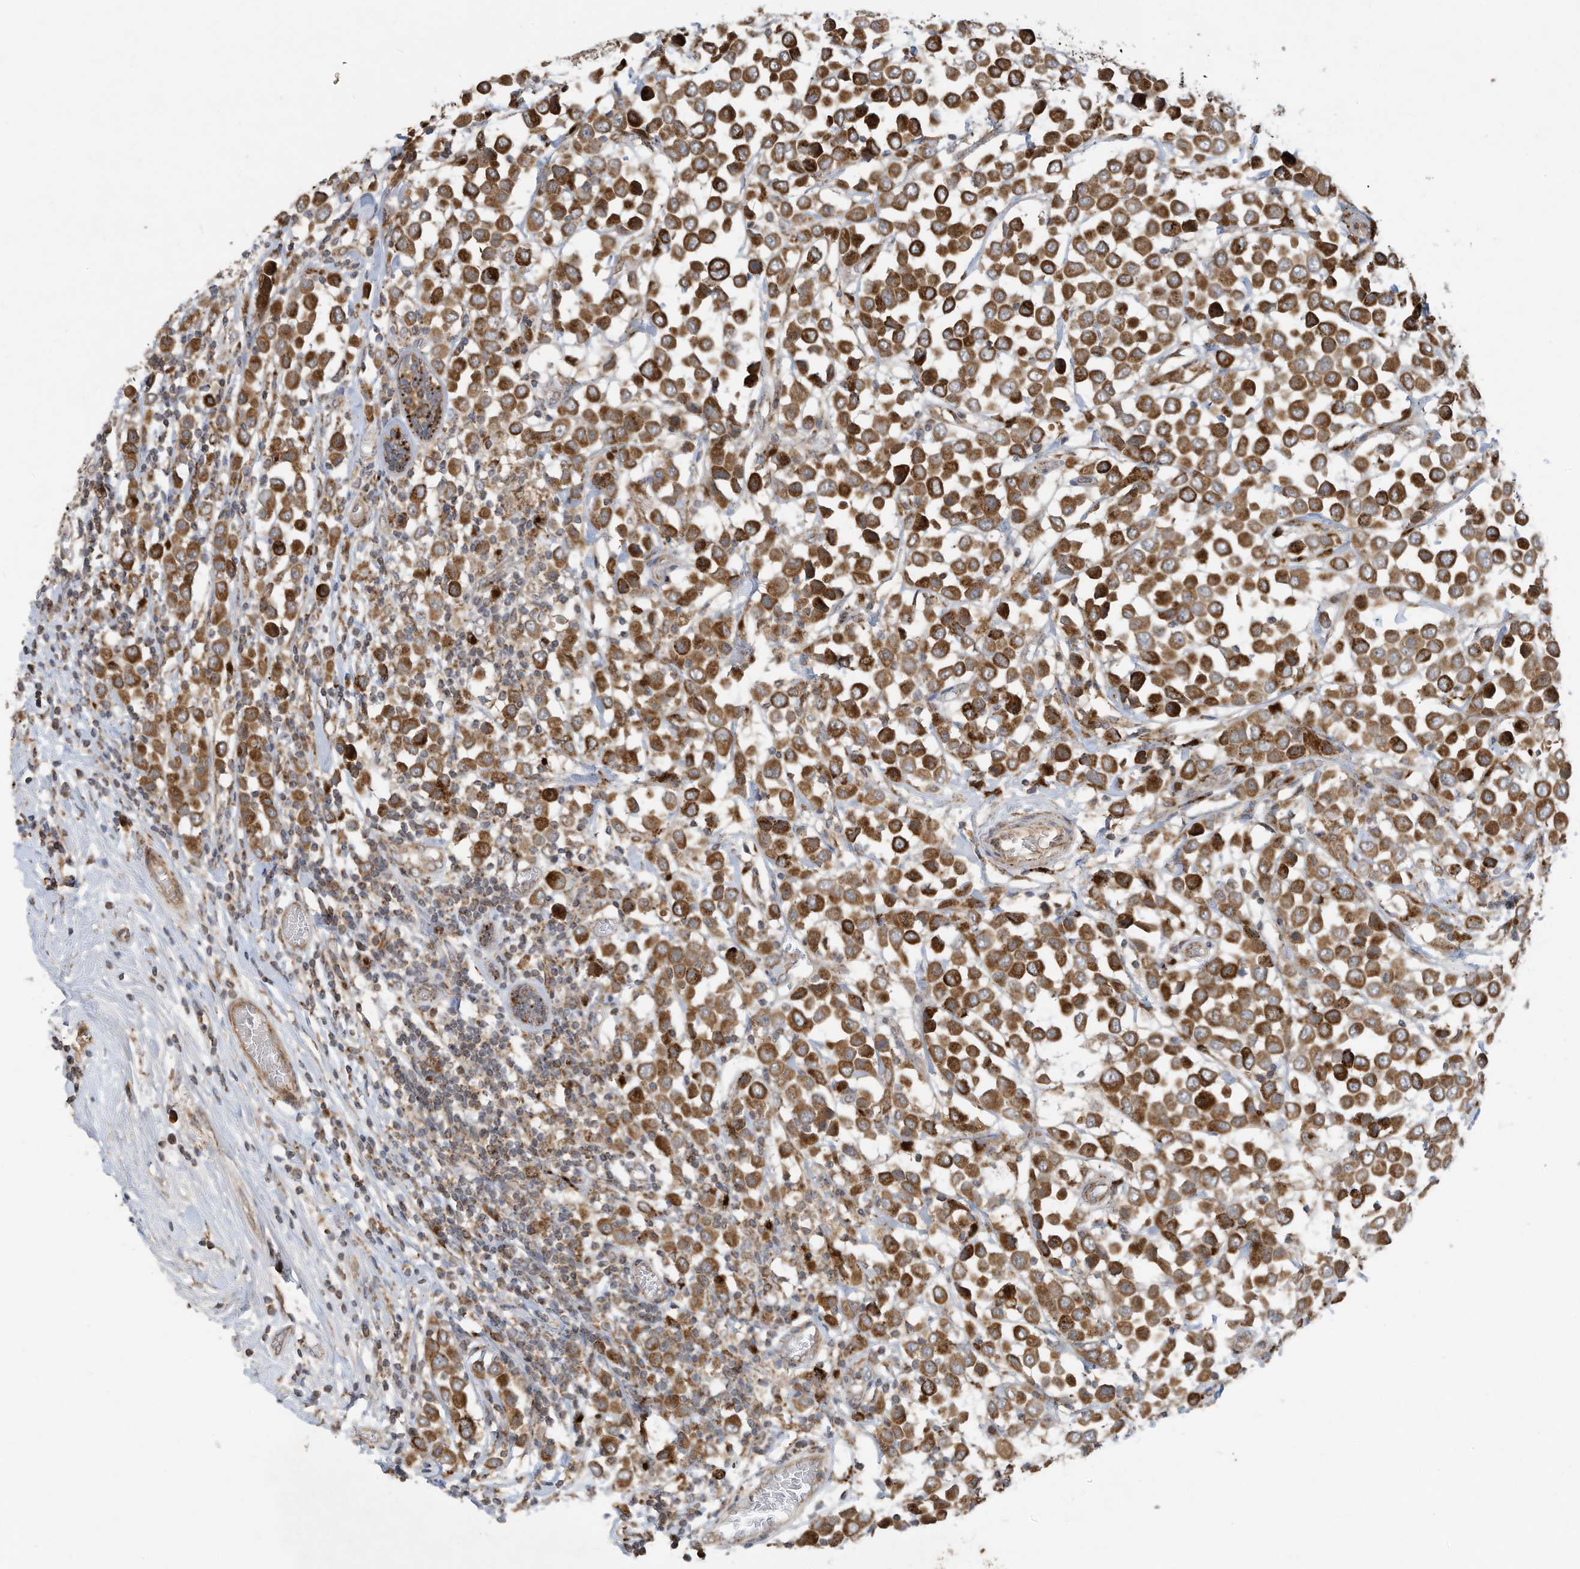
{"staining": {"intensity": "moderate", "quantity": ">75%", "location": "cytoplasmic/membranous"}, "tissue": "breast cancer", "cell_type": "Tumor cells", "image_type": "cancer", "snomed": [{"axis": "morphology", "description": "Duct carcinoma"}, {"axis": "topography", "description": "Breast"}], "caption": "A photomicrograph of infiltrating ductal carcinoma (breast) stained for a protein reveals moderate cytoplasmic/membranous brown staining in tumor cells.", "gene": "C2orf74", "patient": {"sex": "female", "age": 61}}